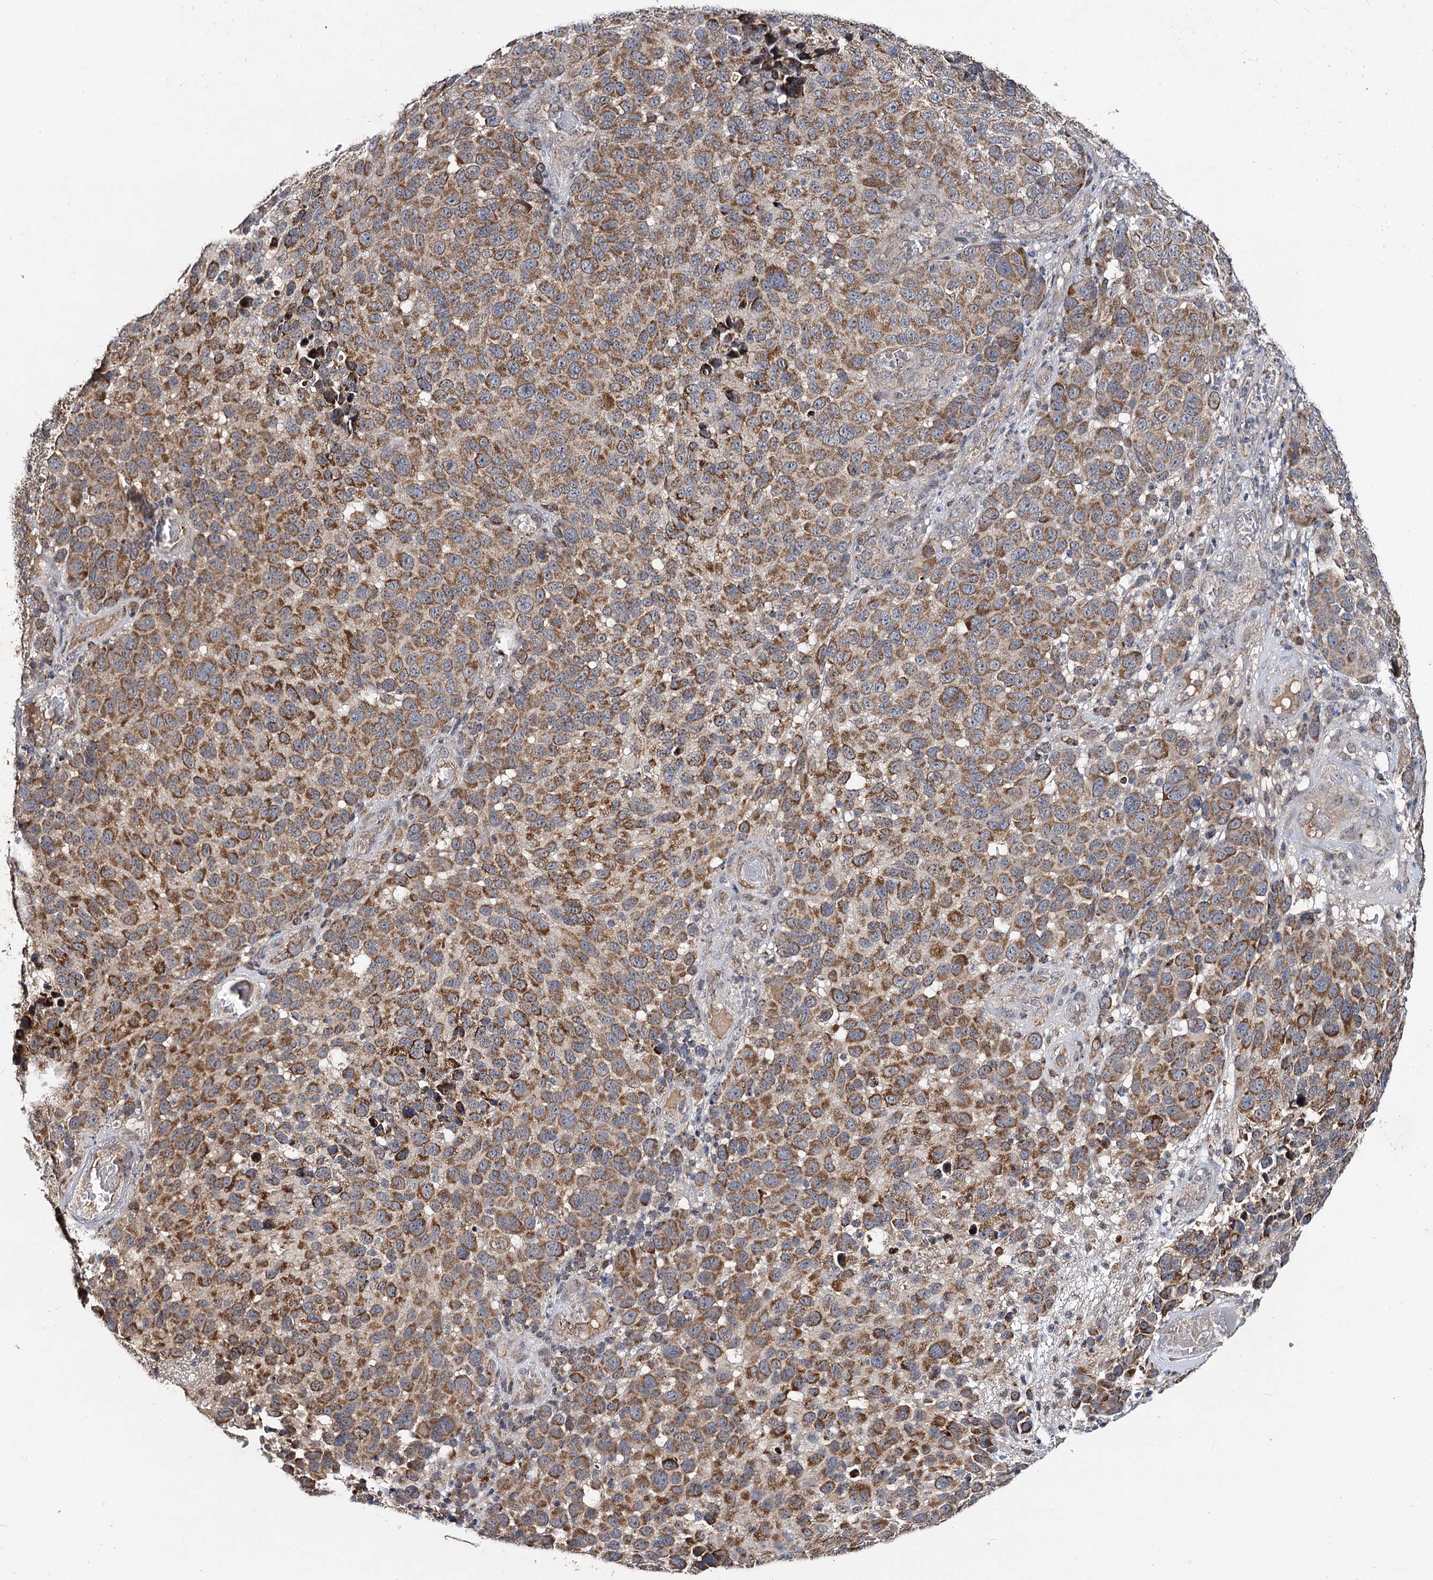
{"staining": {"intensity": "moderate", "quantity": ">75%", "location": "cytoplasmic/membranous"}, "tissue": "melanoma", "cell_type": "Tumor cells", "image_type": "cancer", "snomed": [{"axis": "morphology", "description": "Malignant melanoma, NOS"}, {"axis": "topography", "description": "Skin"}], "caption": "Immunohistochemistry (IHC) micrograph of neoplastic tissue: malignant melanoma stained using IHC reveals medium levels of moderate protein expression localized specifically in the cytoplasmic/membranous of tumor cells, appearing as a cytoplasmic/membranous brown color.", "gene": "VPS37D", "patient": {"sex": "male", "age": 49}}